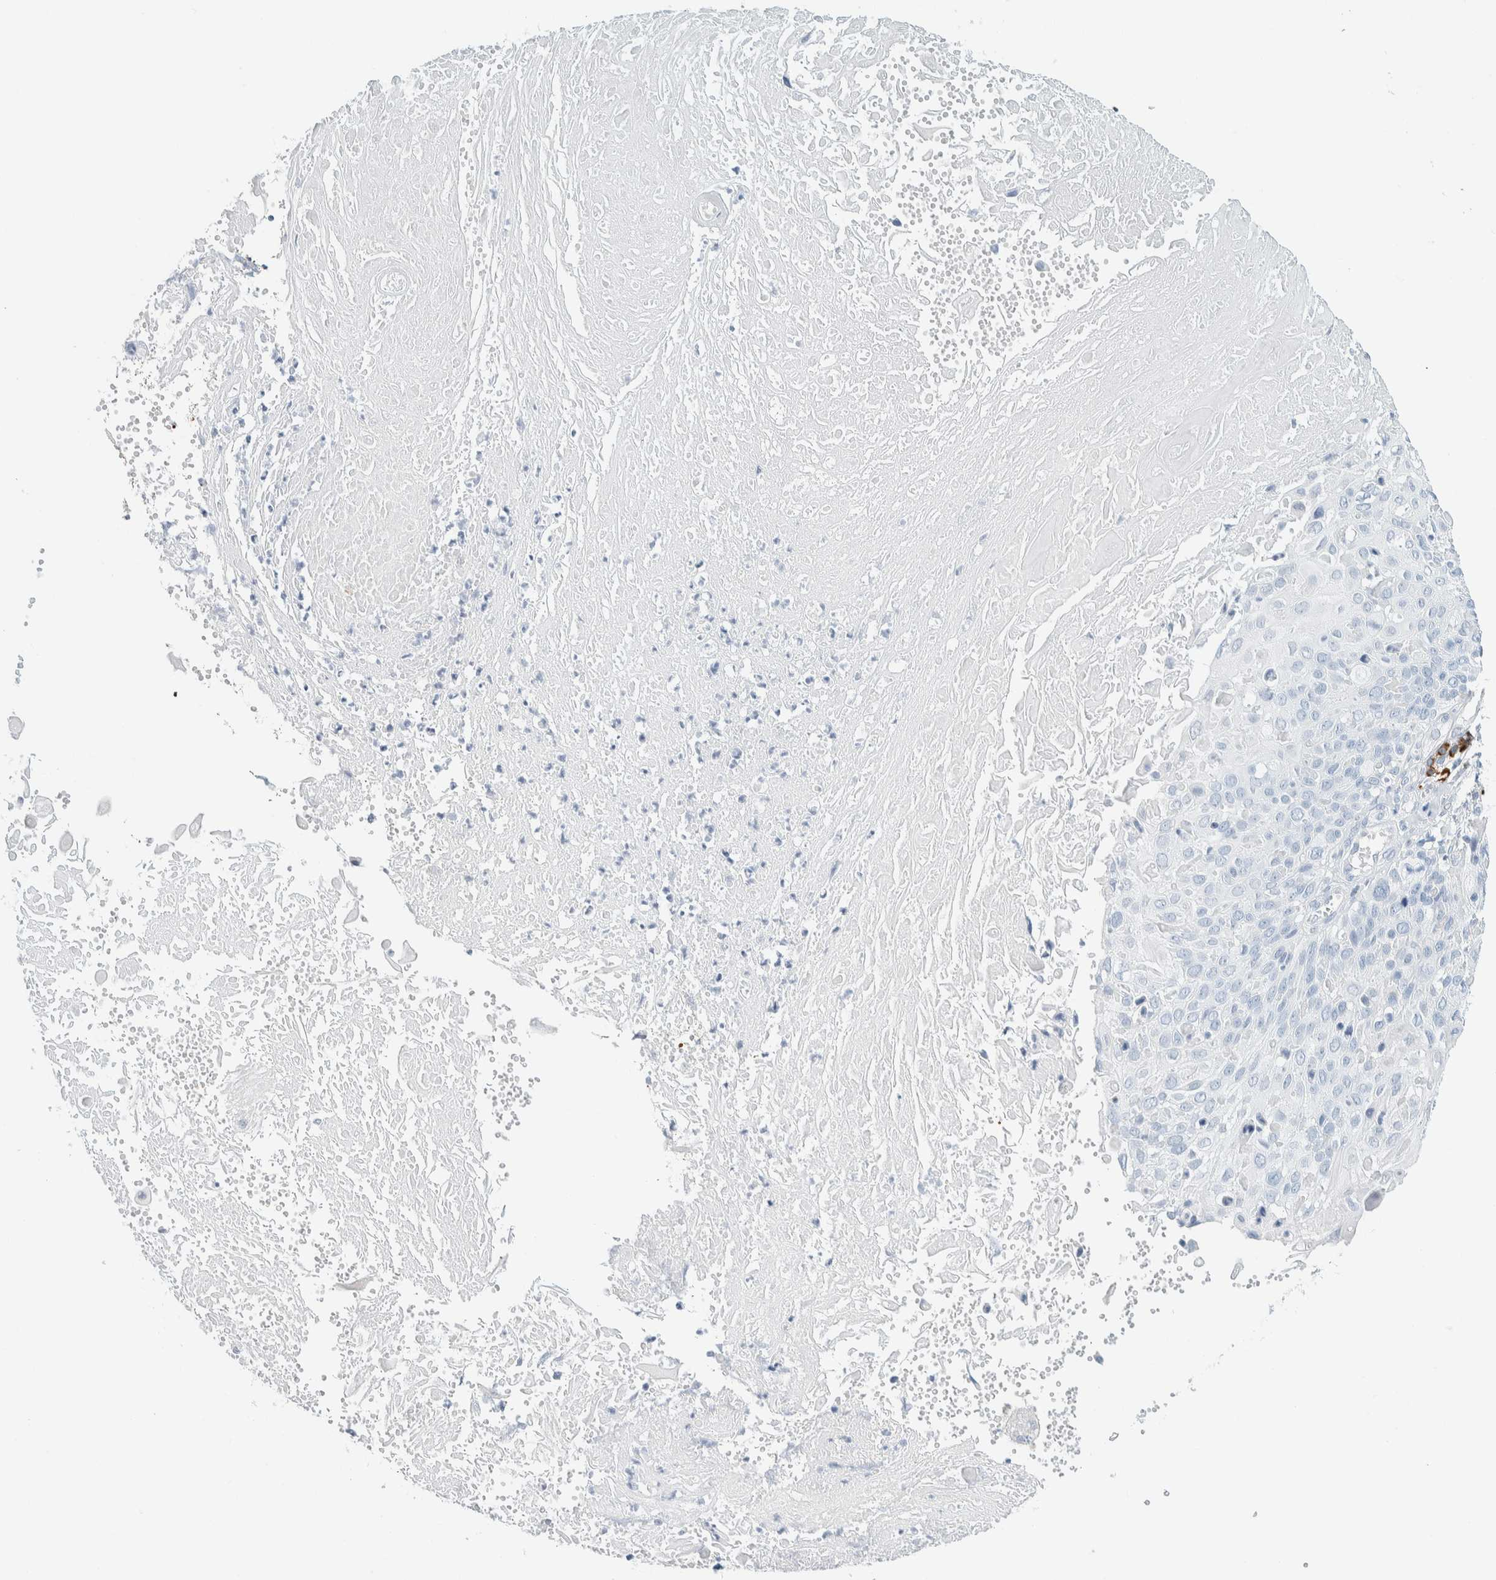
{"staining": {"intensity": "negative", "quantity": "none", "location": "none"}, "tissue": "cervical cancer", "cell_type": "Tumor cells", "image_type": "cancer", "snomed": [{"axis": "morphology", "description": "Squamous cell carcinoma, NOS"}, {"axis": "topography", "description": "Cervix"}], "caption": "Tumor cells show no significant protein staining in squamous cell carcinoma (cervical).", "gene": "ARHGAP27", "patient": {"sex": "female", "age": 74}}